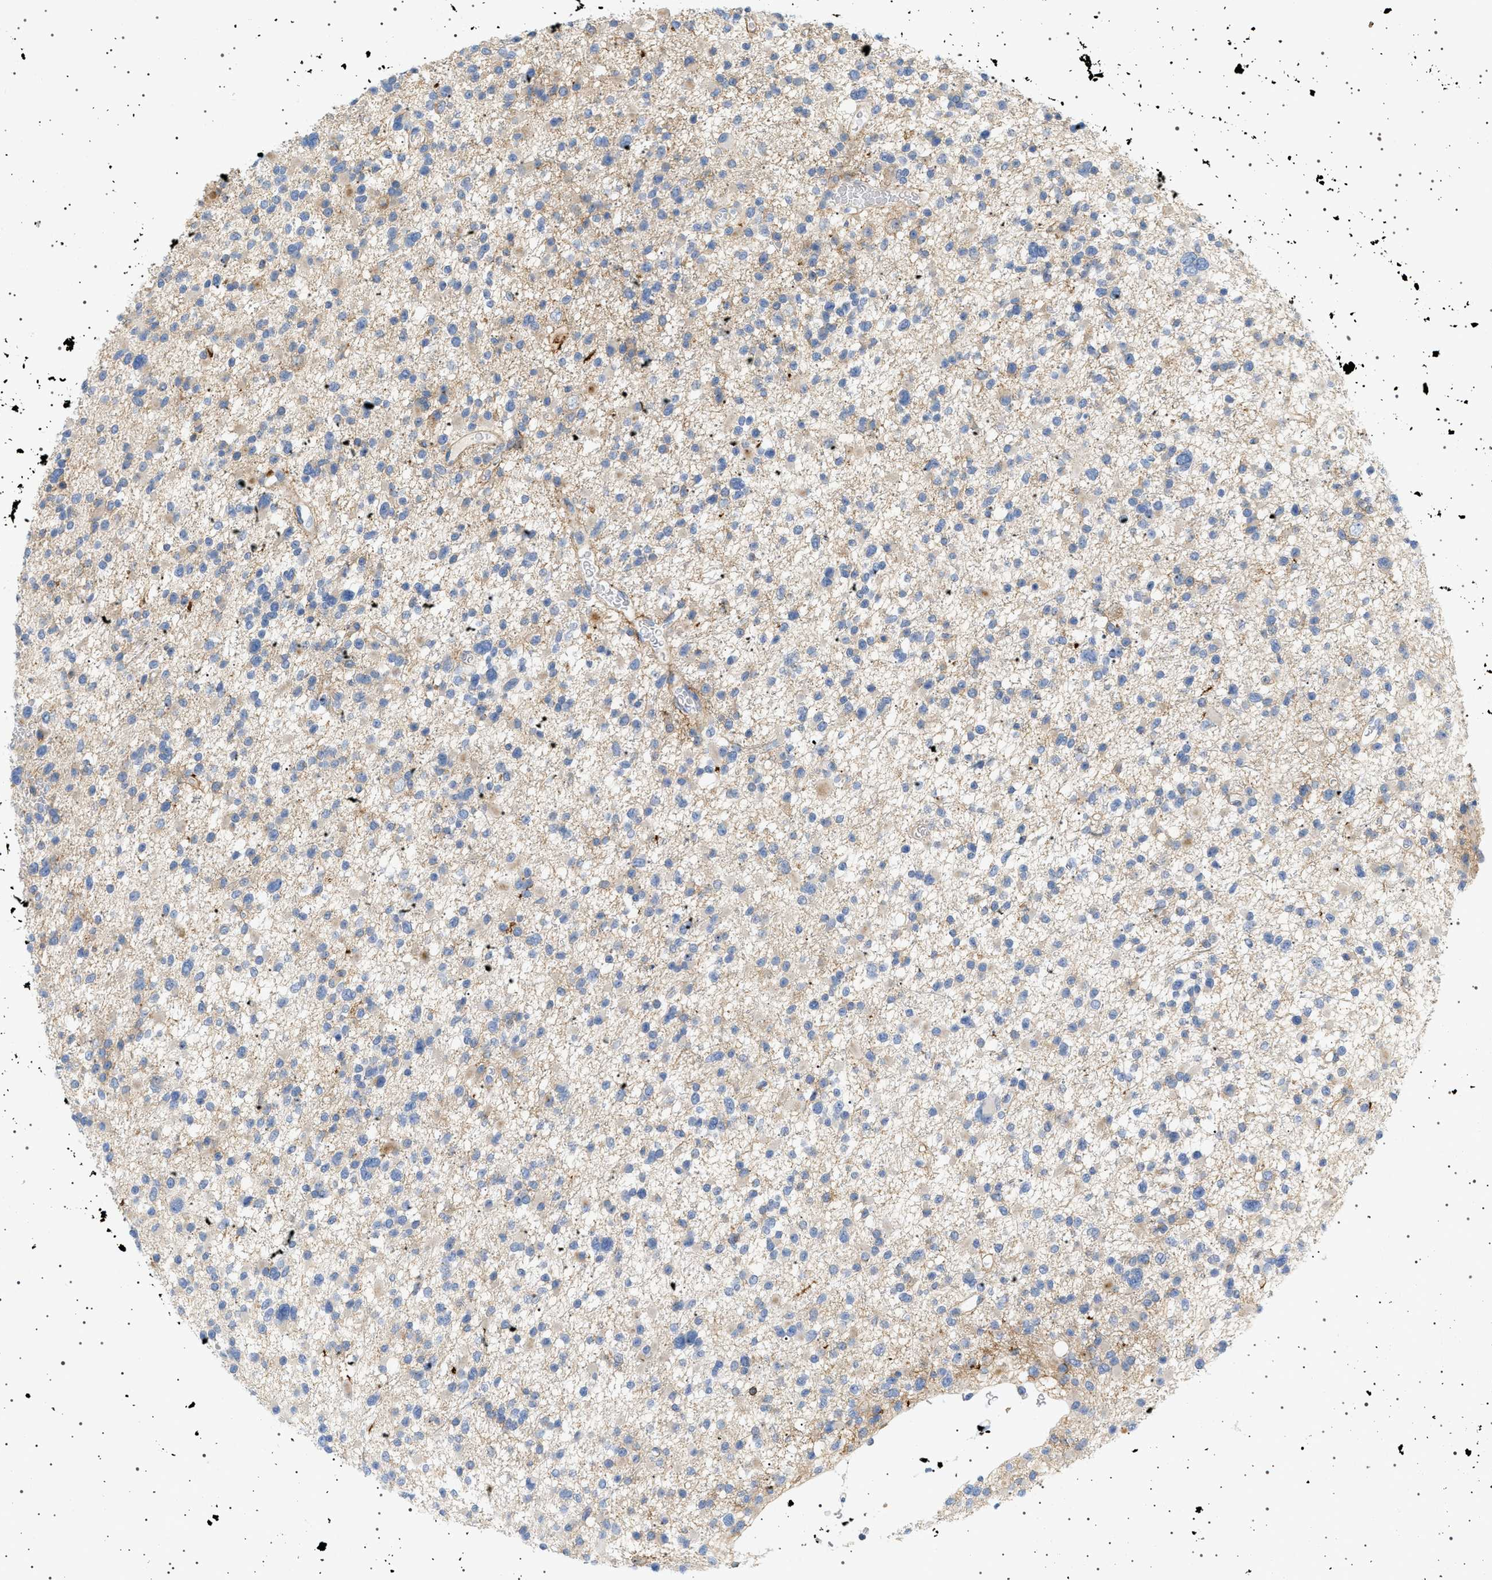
{"staining": {"intensity": "negative", "quantity": "none", "location": "none"}, "tissue": "glioma", "cell_type": "Tumor cells", "image_type": "cancer", "snomed": [{"axis": "morphology", "description": "Glioma, malignant, Low grade"}, {"axis": "topography", "description": "Brain"}], "caption": "DAB (3,3'-diaminobenzidine) immunohistochemical staining of glioma exhibits no significant staining in tumor cells.", "gene": "ADCY10", "patient": {"sex": "female", "age": 22}}